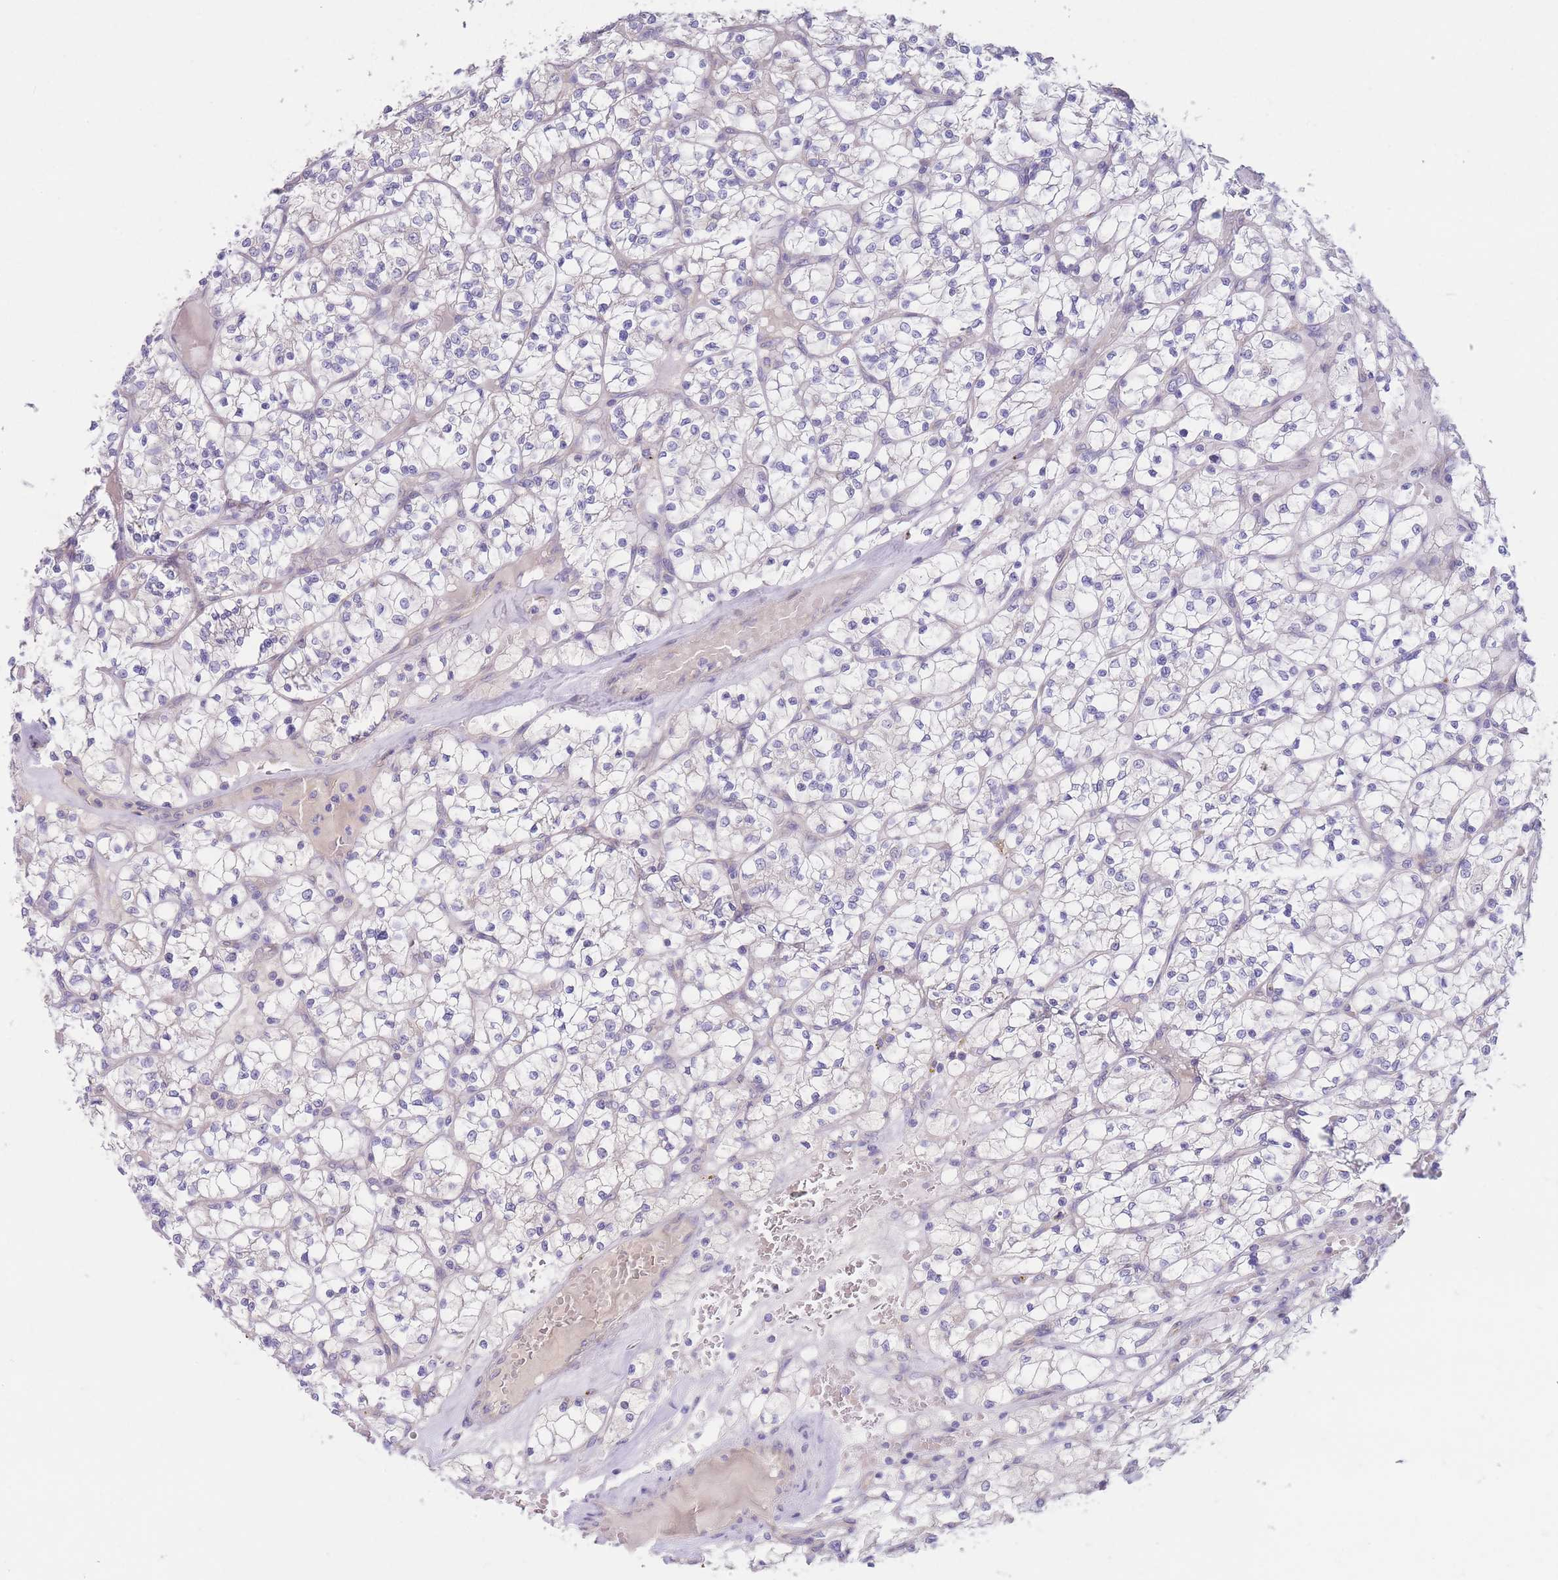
{"staining": {"intensity": "negative", "quantity": "none", "location": "none"}, "tissue": "renal cancer", "cell_type": "Tumor cells", "image_type": "cancer", "snomed": [{"axis": "morphology", "description": "Adenocarcinoma, NOS"}, {"axis": "topography", "description": "Kidney"}], "caption": "DAB immunohistochemical staining of renal cancer (adenocarcinoma) reveals no significant staining in tumor cells.", "gene": "ZNF281", "patient": {"sex": "female", "age": 64}}